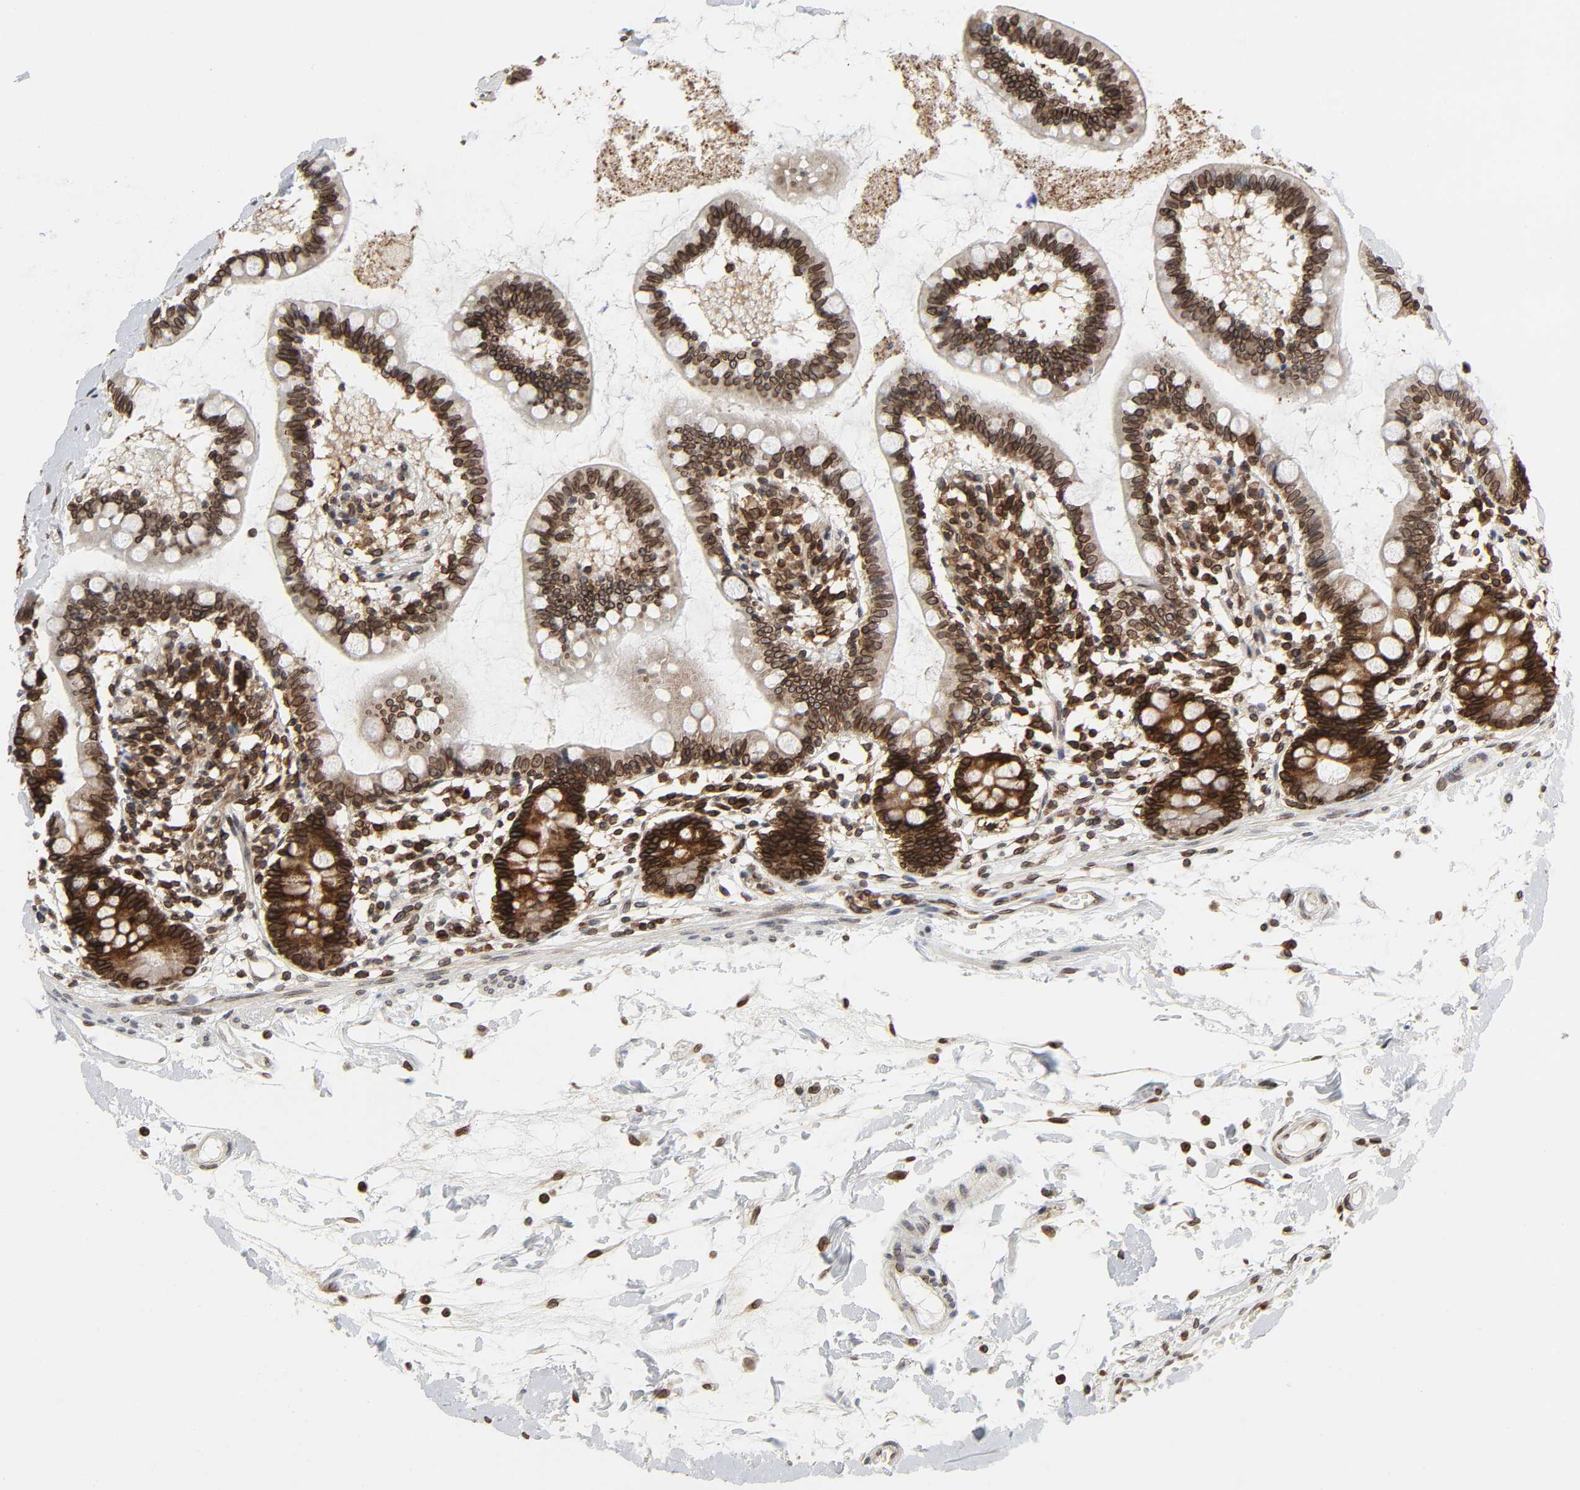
{"staining": {"intensity": "strong", "quantity": ">75%", "location": "cytoplasmic/membranous,nuclear"}, "tissue": "small intestine", "cell_type": "Glandular cells", "image_type": "normal", "snomed": [{"axis": "morphology", "description": "Normal tissue, NOS"}, {"axis": "topography", "description": "Small intestine"}], "caption": "Immunohistochemistry image of normal small intestine: small intestine stained using IHC reveals high levels of strong protein expression localized specifically in the cytoplasmic/membranous,nuclear of glandular cells, appearing as a cytoplasmic/membranous,nuclear brown color.", "gene": "RANGAP1", "patient": {"sex": "female", "age": 61}}